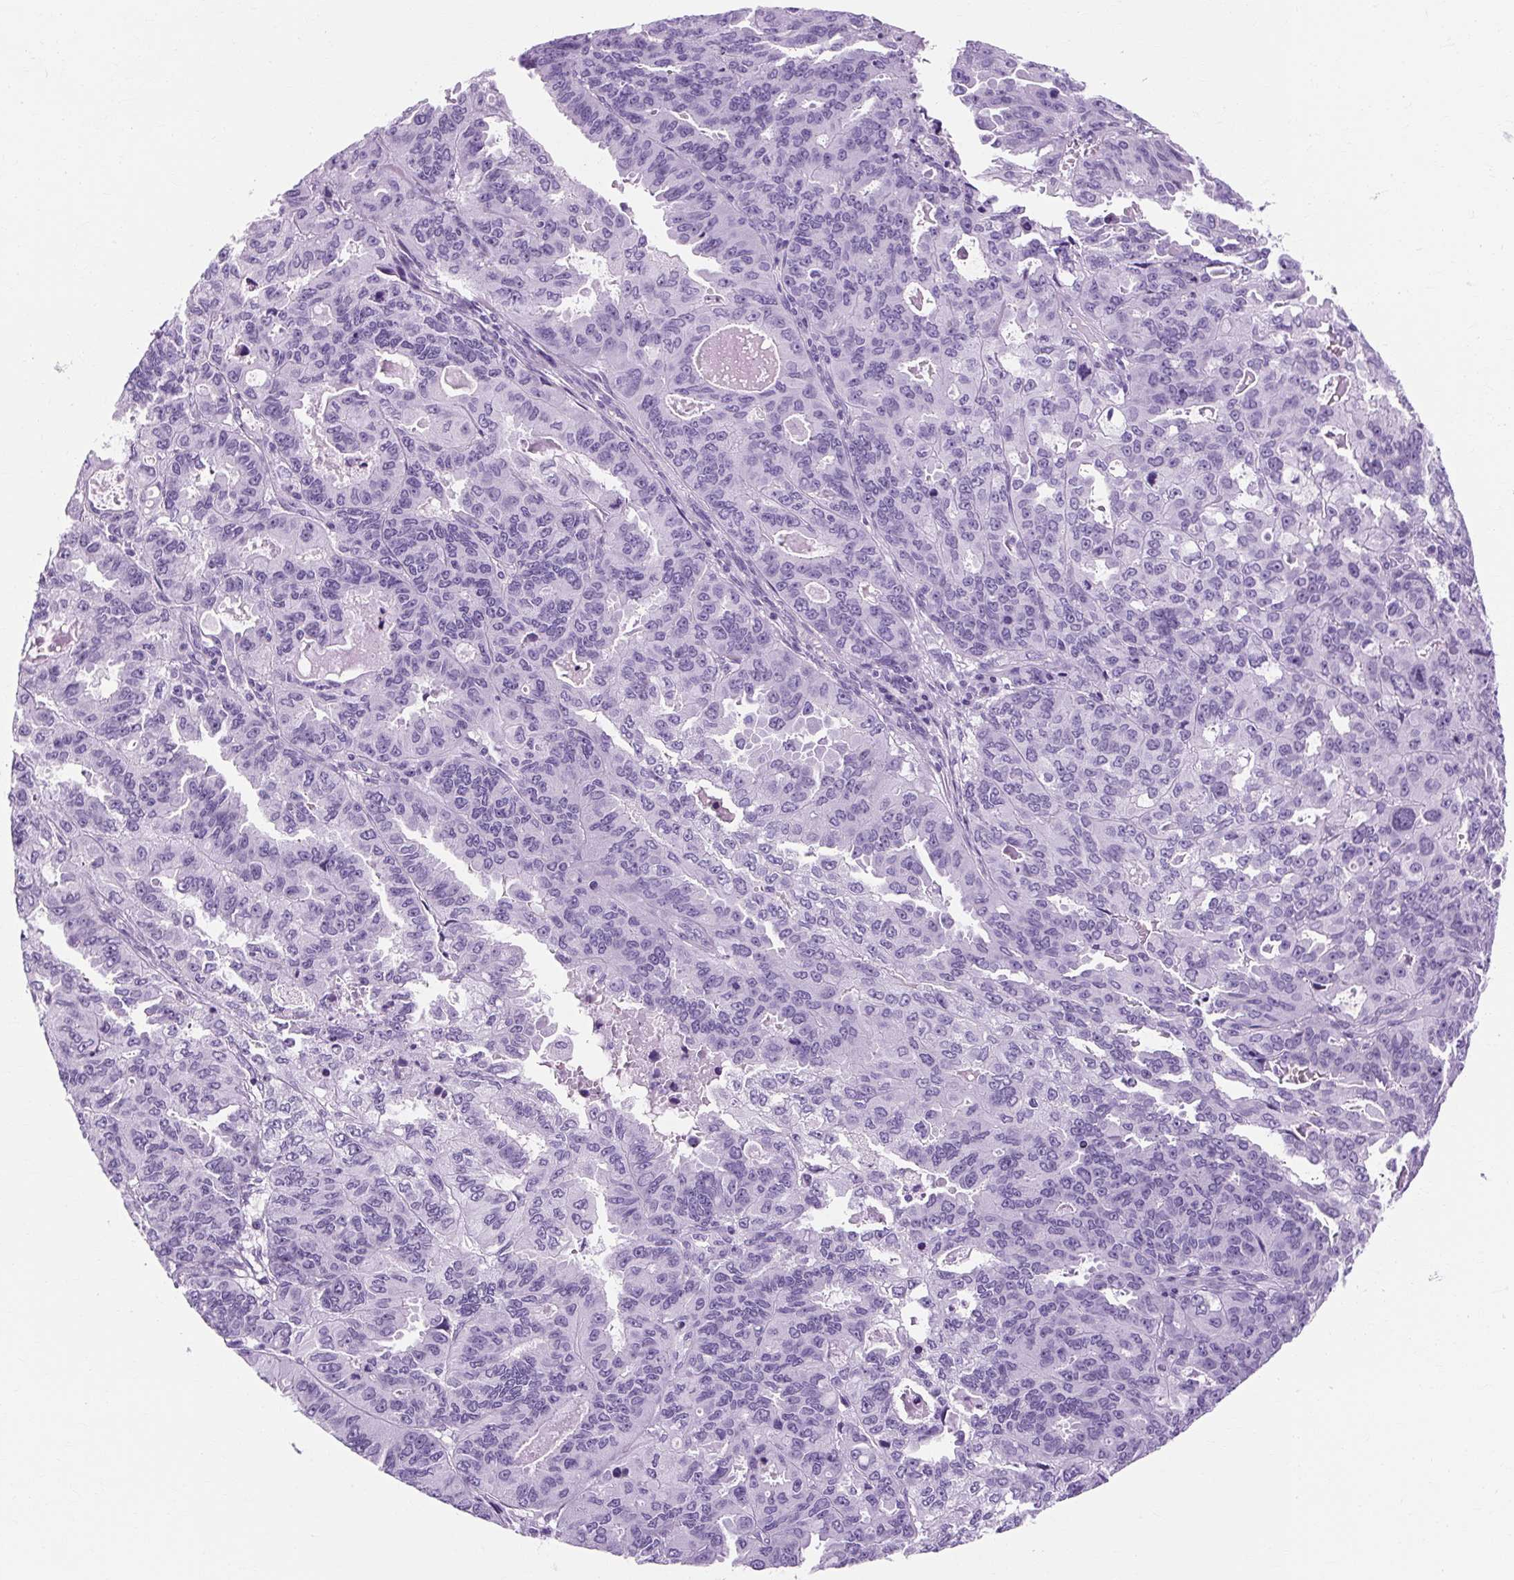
{"staining": {"intensity": "negative", "quantity": "none", "location": "none"}, "tissue": "endometrial cancer", "cell_type": "Tumor cells", "image_type": "cancer", "snomed": [{"axis": "morphology", "description": "Adenocarcinoma, NOS"}, {"axis": "topography", "description": "Uterus"}], "caption": "A photomicrograph of endometrial cancer (adenocarcinoma) stained for a protein exhibits no brown staining in tumor cells.", "gene": "RYBP", "patient": {"sex": "female", "age": 79}}